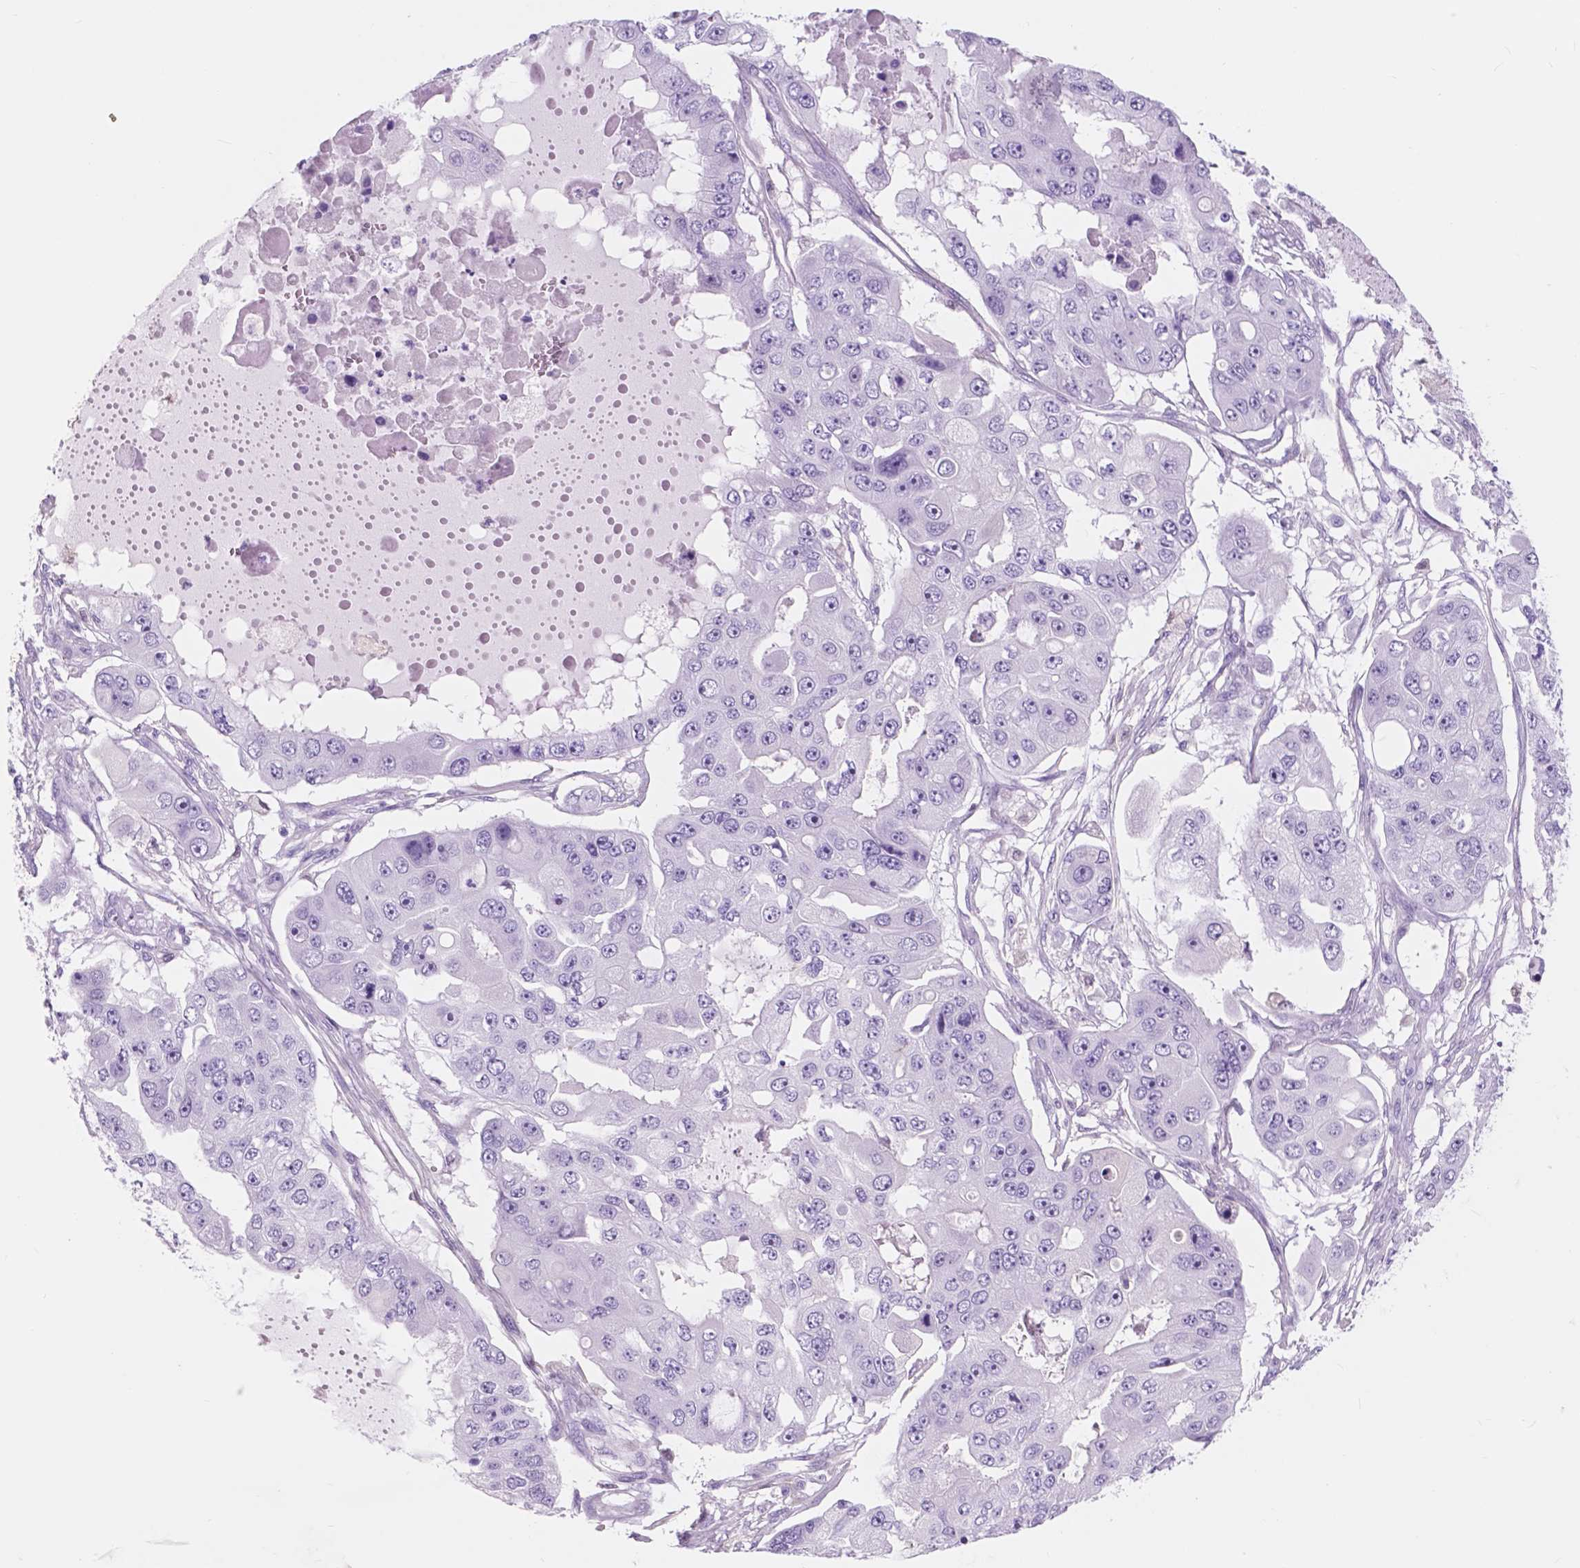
{"staining": {"intensity": "negative", "quantity": "none", "location": "none"}, "tissue": "ovarian cancer", "cell_type": "Tumor cells", "image_type": "cancer", "snomed": [{"axis": "morphology", "description": "Cystadenocarcinoma, serous, NOS"}, {"axis": "topography", "description": "Ovary"}], "caption": "A high-resolution histopathology image shows IHC staining of ovarian cancer, which shows no significant staining in tumor cells.", "gene": "FXYD2", "patient": {"sex": "female", "age": 56}}